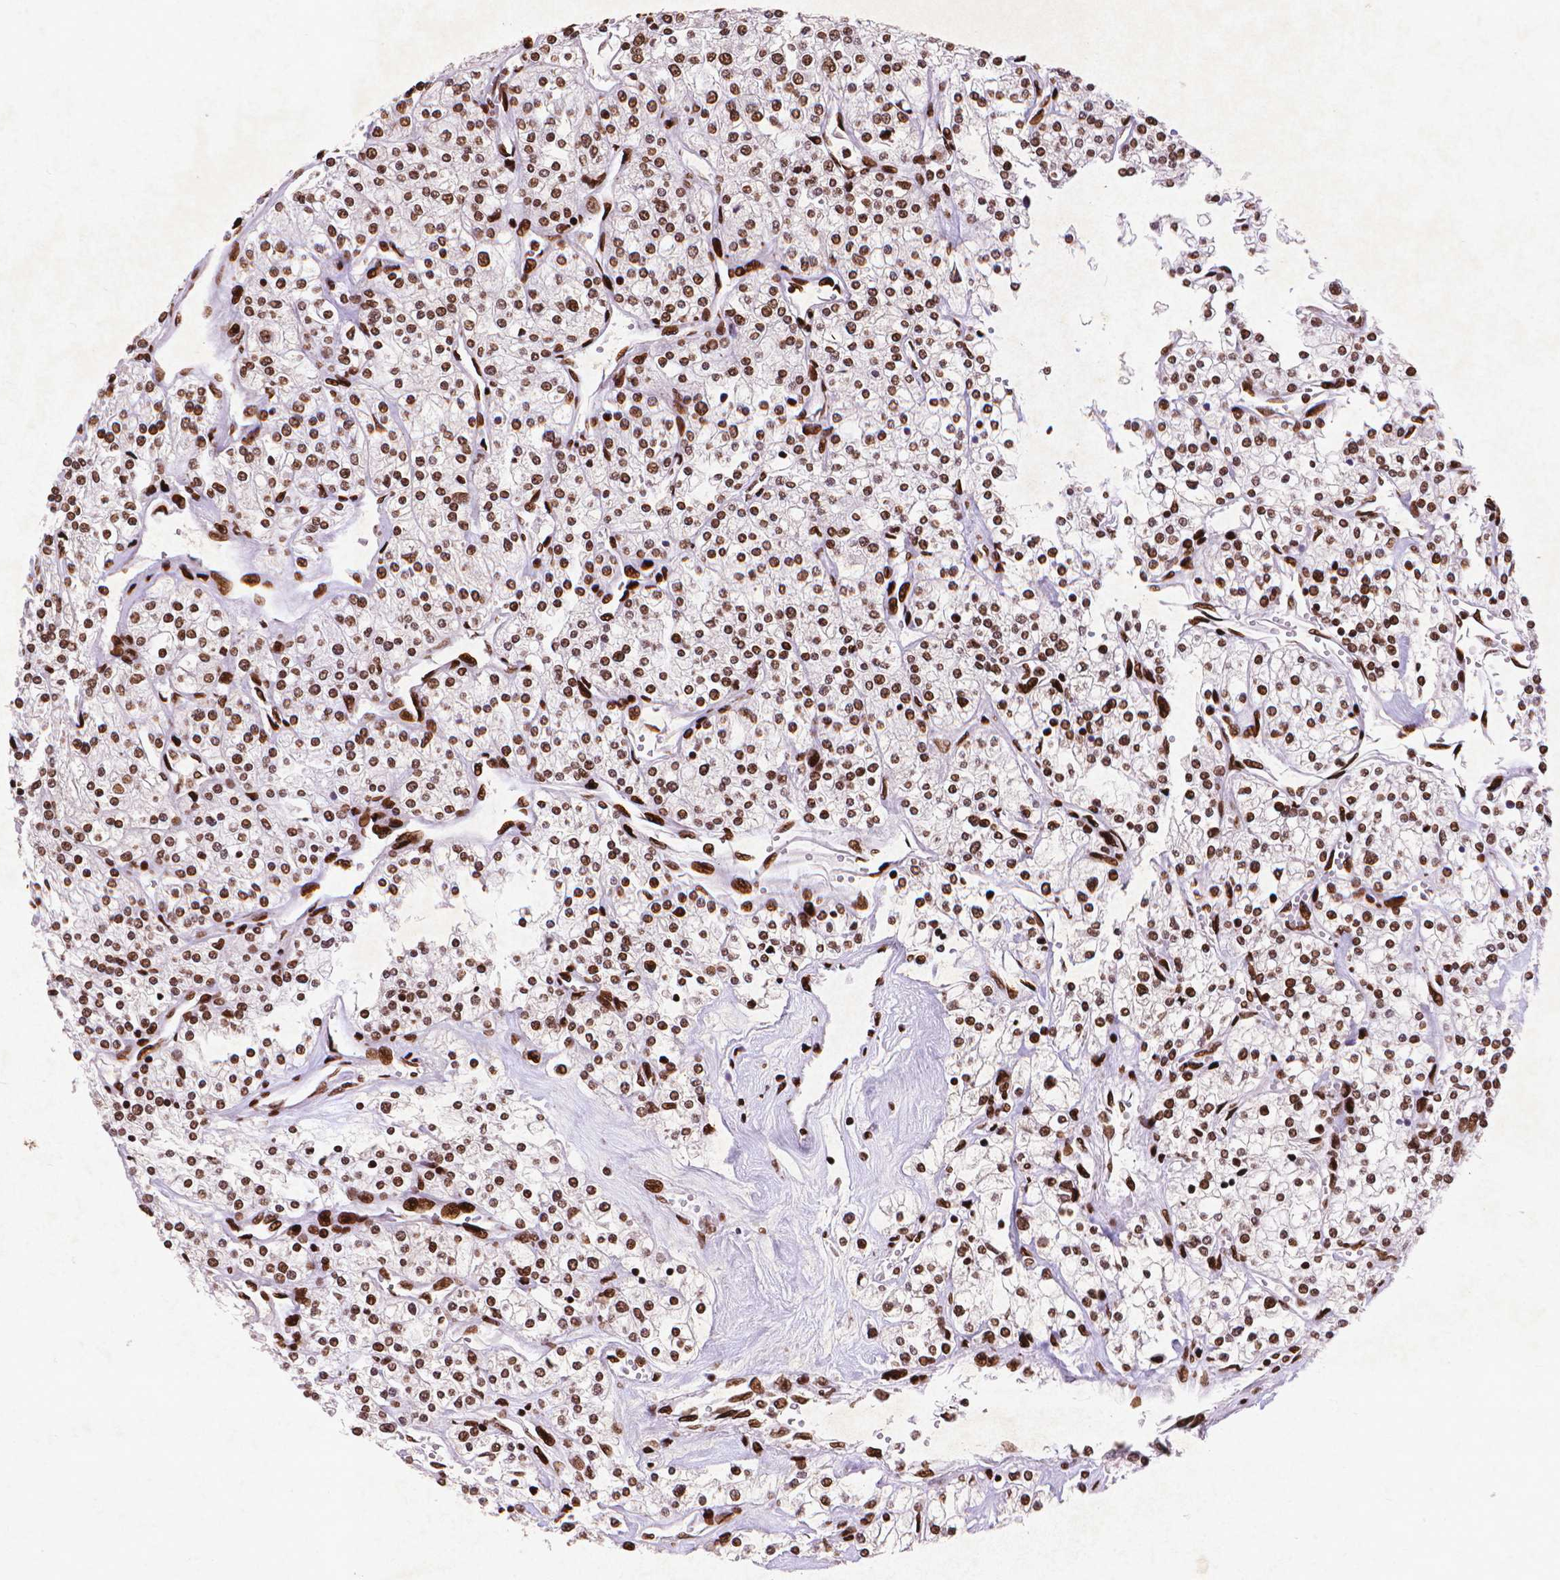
{"staining": {"intensity": "strong", "quantity": ">75%", "location": "nuclear"}, "tissue": "renal cancer", "cell_type": "Tumor cells", "image_type": "cancer", "snomed": [{"axis": "morphology", "description": "Adenocarcinoma, NOS"}, {"axis": "topography", "description": "Kidney"}], "caption": "Immunohistochemistry (IHC) histopathology image of neoplastic tissue: human renal cancer (adenocarcinoma) stained using immunohistochemistry shows high levels of strong protein expression localized specifically in the nuclear of tumor cells, appearing as a nuclear brown color.", "gene": "CITED2", "patient": {"sex": "male", "age": 80}}